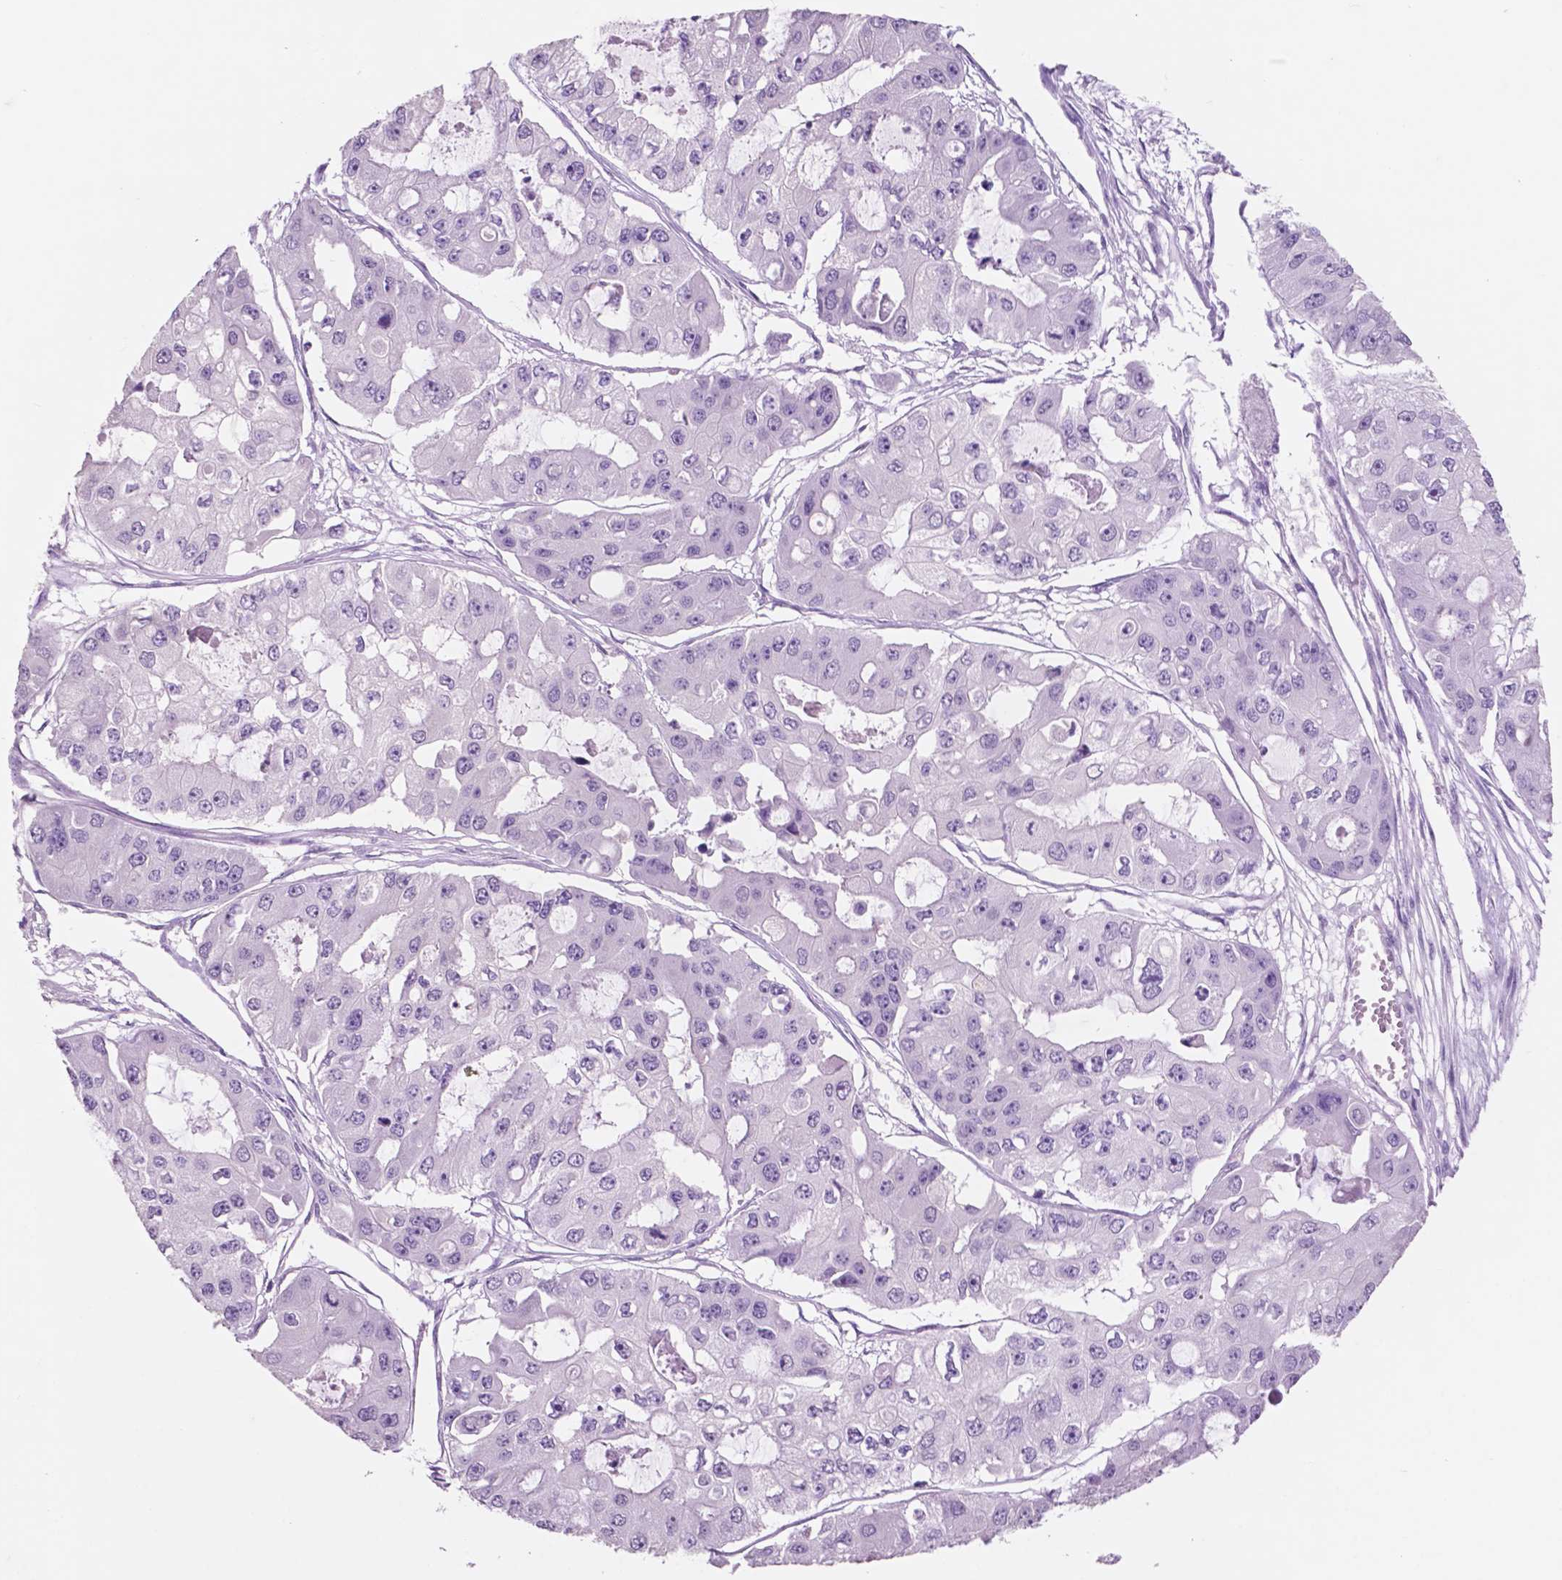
{"staining": {"intensity": "negative", "quantity": "none", "location": "none"}, "tissue": "ovarian cancer", "cell_type": "Tumor cells", "image_type": "cancer", "snomed": [{"axis": "morphology", "description": "Cystadenocarcinoma, serous, NOS"}, {"axis": "topography", "description": "Ovary"}], "caption": "The photomicrograph shows no staining of tumor cells in serous cystadenocarcinoma (ovarian). The staining was performed using DAB (3,3'-diaminobenzidine) to visualize the protein expression in brown, while the nuclei were stained in blue with hematoxylin (Magnification: 20x).", "gene": "IDO1", "patient": {"sex": "female", "age": 56}}